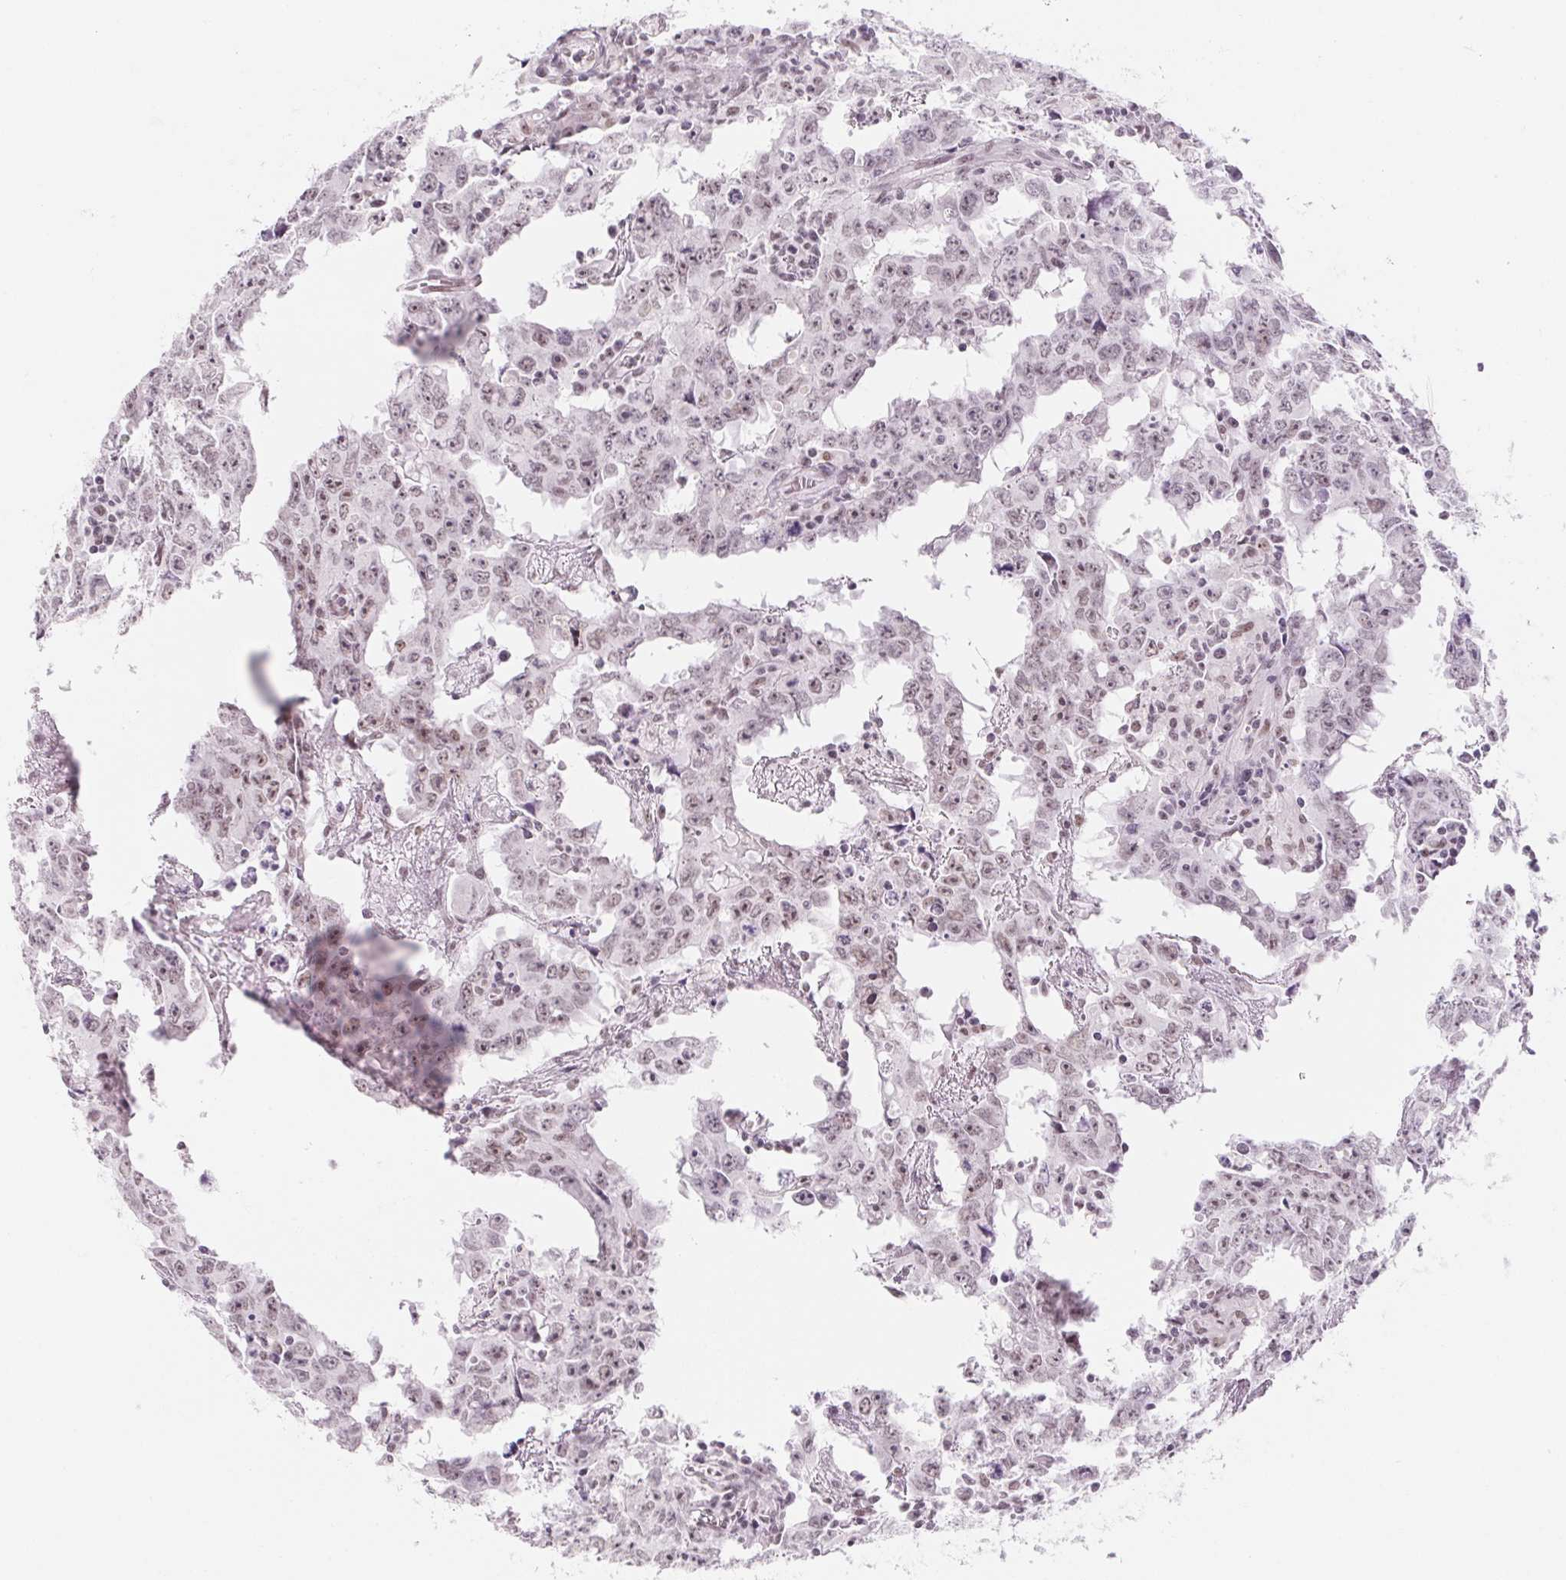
{"staining": {"intensity": "weak", "quantity": ">75%", "location": "nuclear"}, "tissue": "testis cancer", "cell_type": "Tumor cells", "image_type": "cancer", "snomed": [{"axis": "morphology", "description": "Carcinoma, Embryonal, NOS"}, {"axis": "topography", "description": "Testis"}], "caption": "The histopathology image reveals immunohistochemical staining of testis cancer. There is weak nuclear positivity is present in about >75% of tumor cells.", "gene": "ZIC4", "patient": {"sex": "male", "age": 22}}